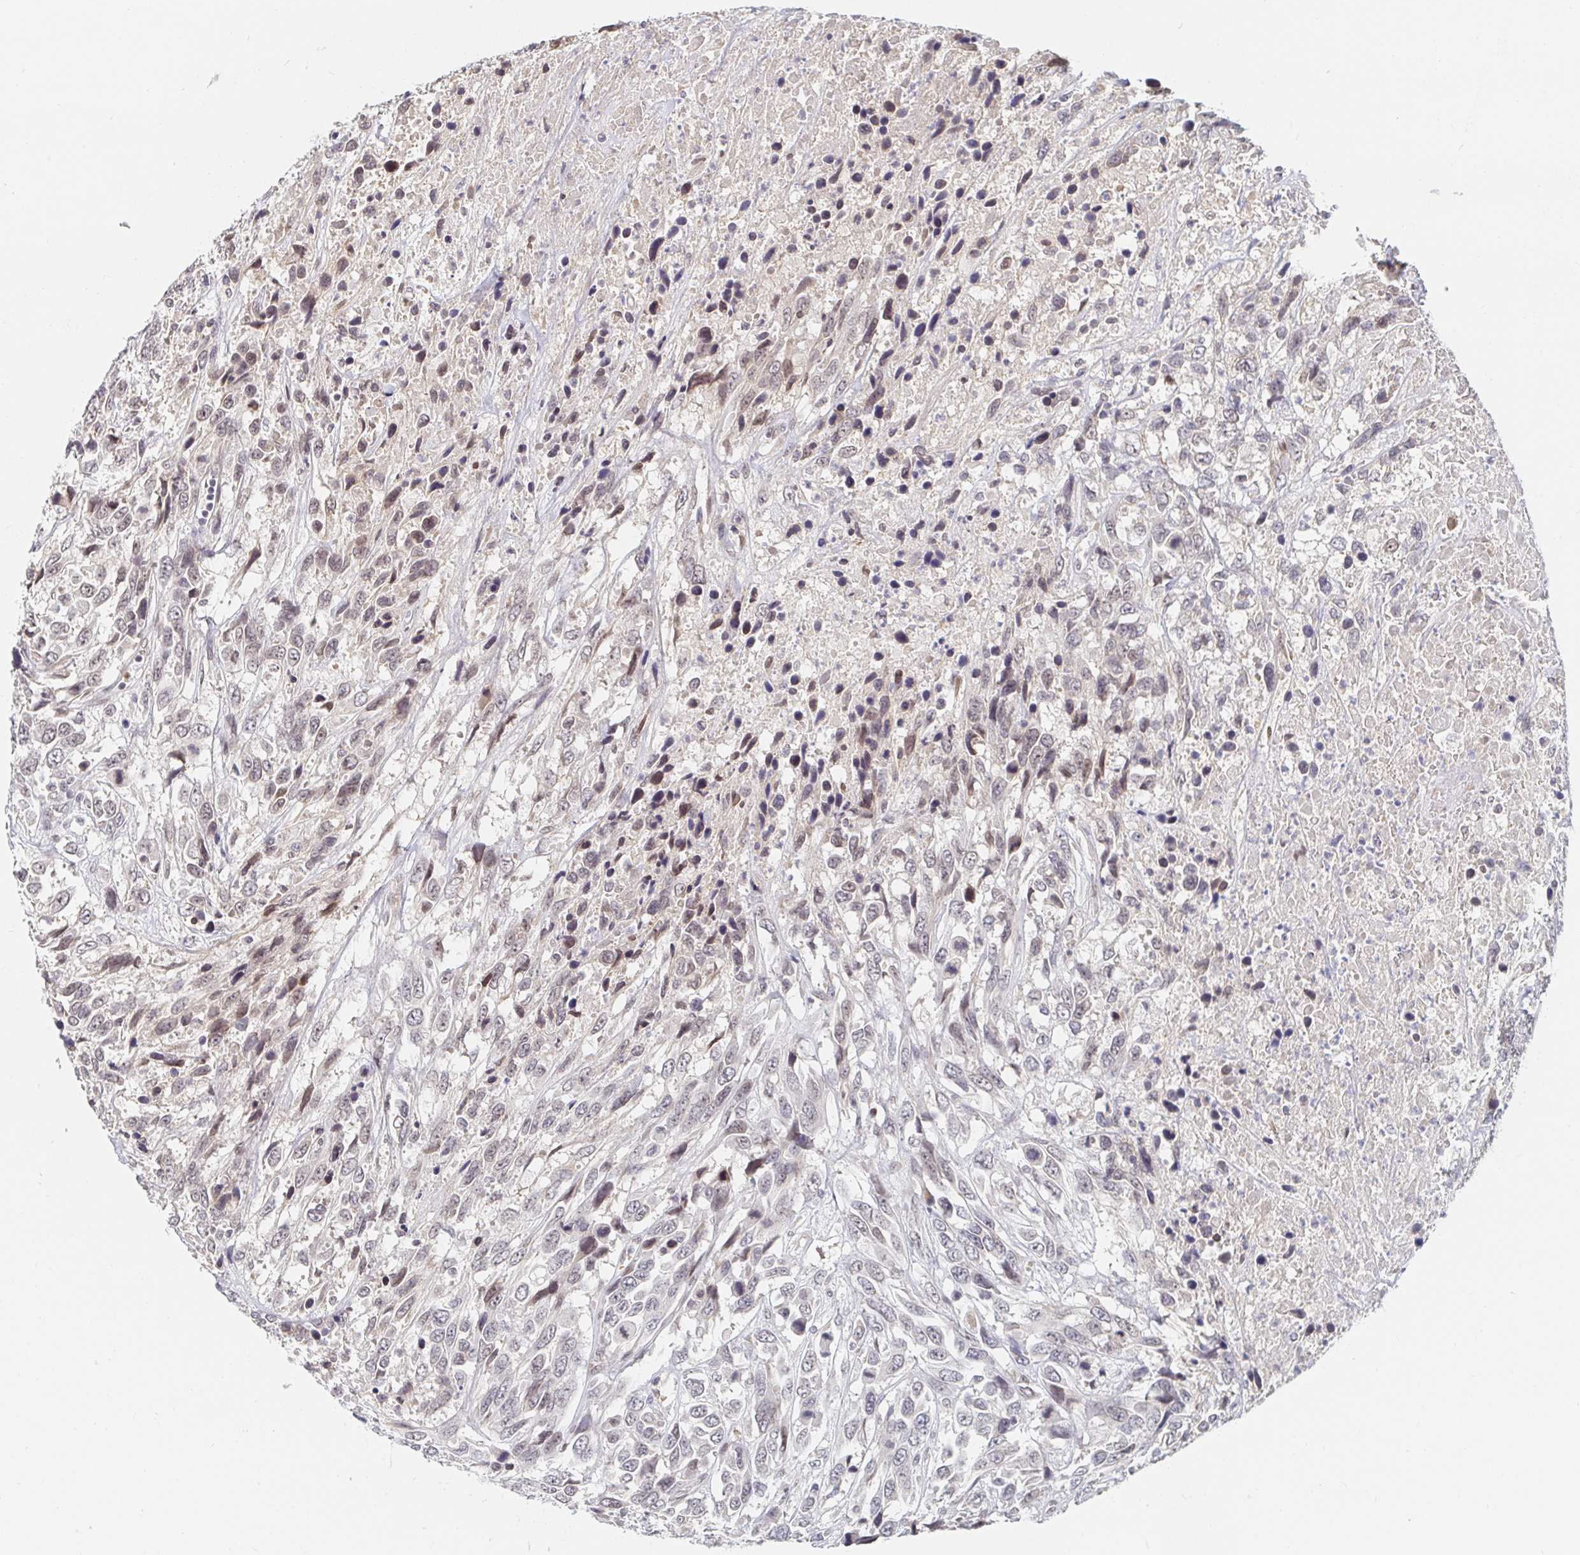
{"staining": {"intensity": "weak", "quantity": "25%-75%", "location": "nuclear"}, "tissue": "urothelial cancer", "cell_type": "Tumor cells", "image_type": "cancer", "snomed": [{"axis": "morphology", "description": "Urothelial carcinoma, High grade"}, {"axis": "topography", "description": "Urinary bladder"}], "caption": "Immunohistochemistry (IHC) staining of urothelial carcinoma (high-grade), which displays low levels of weak nuclear positivity in about 25%-75% of tumor cells indicating weak nuclear protein positivity. The staining was performed using DAB (brown) for protein detection and nuclei were counterstained in hematoxylin (blue).", "gene": "CHD2", "patient": {"sex": "female", "age": 70}}